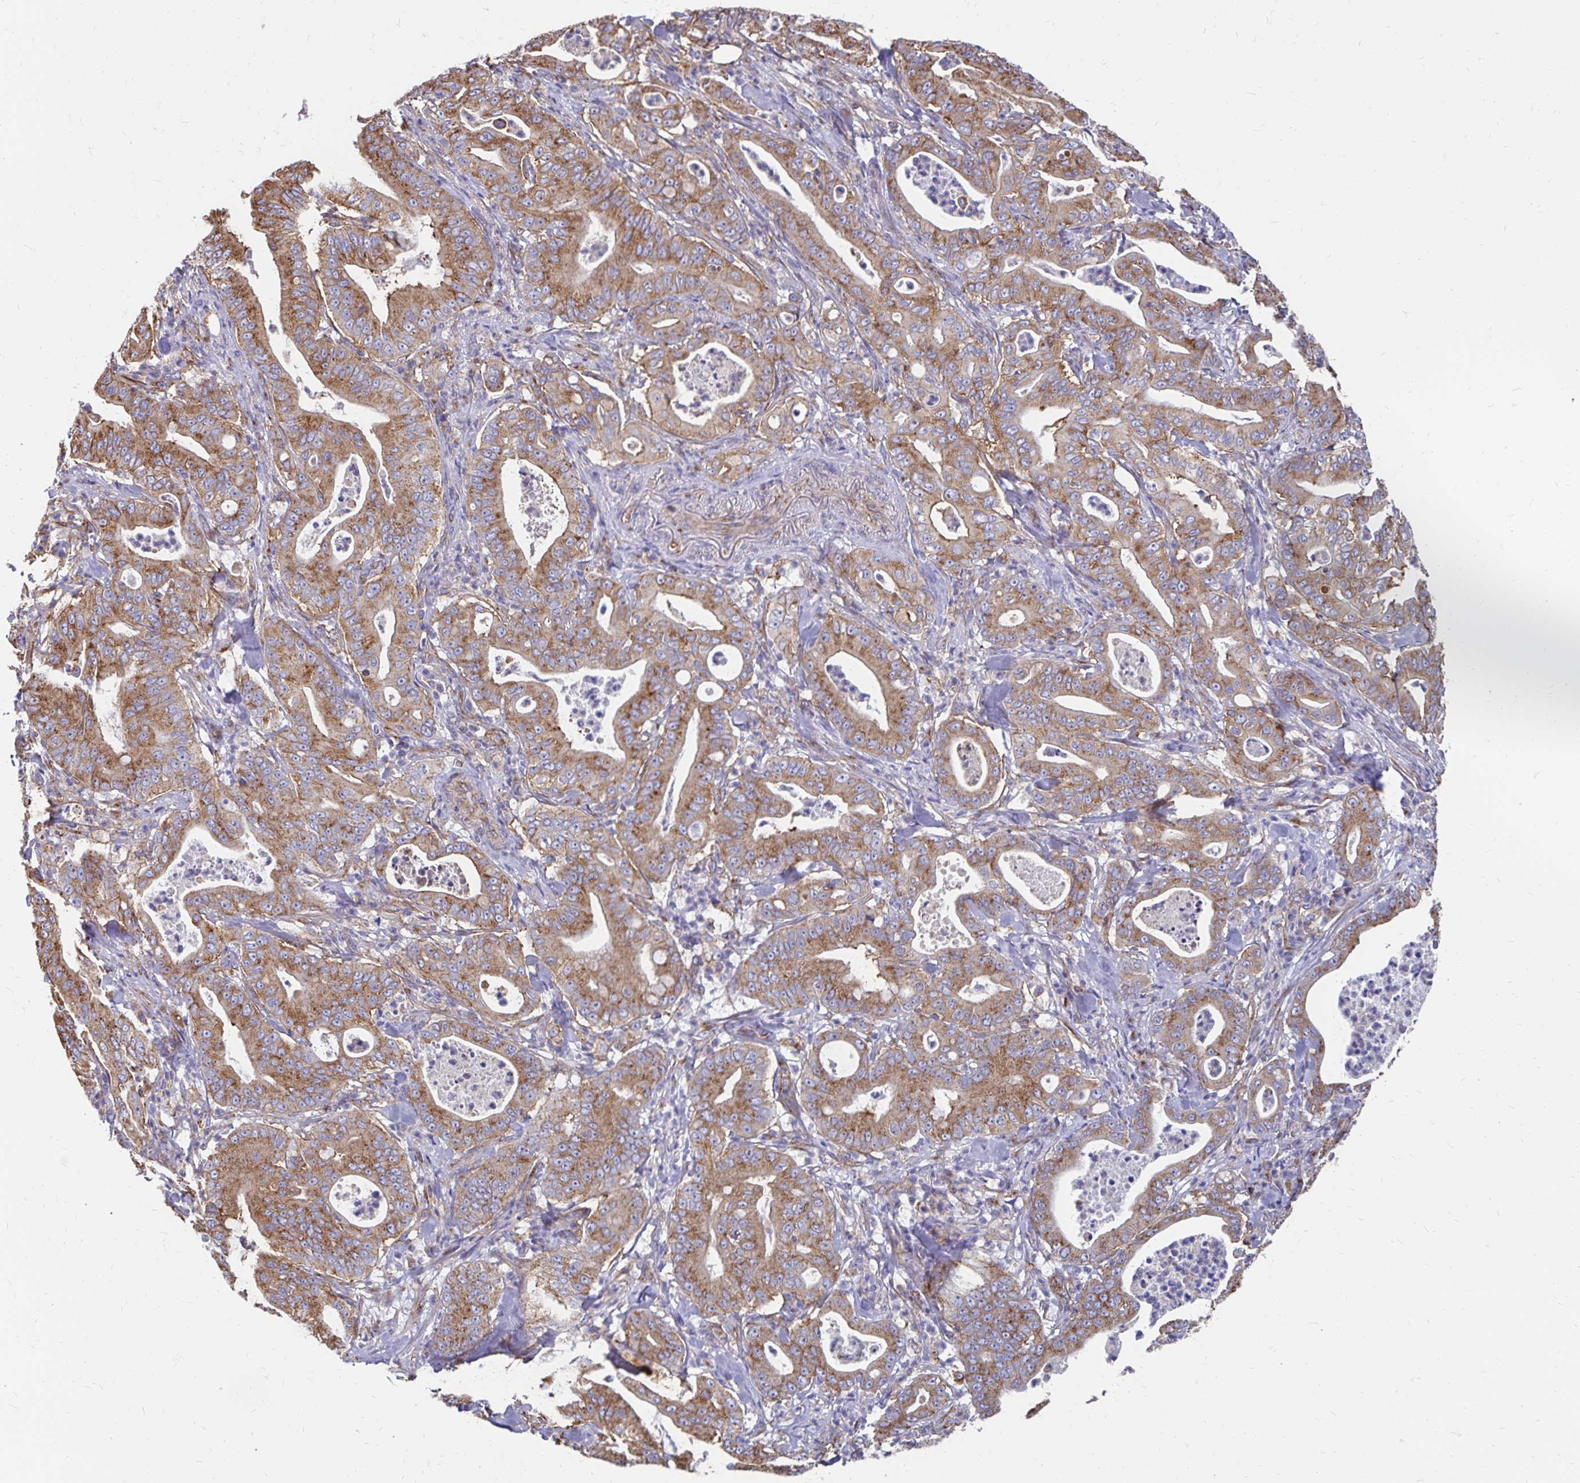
{"staining": {"intensity": "moderate", "quantity": ">75%", "location": "cytoplasmic/membranous"}, "tissue": "pancreatic cancer", "cell_type": "Tumor cells", "image_type": "cancer", "snomed": [{"axis": "morphology", "description": "Adenocarcinoma, NOS"}, {"axis": "topography", "description": "Pancreas"}], "caption": "A photomicrograph of pancreatic adenocarcinoma stained for a protein exhibits moderate cytoplasmic/membranous brown staining in tumor cells. (brown staining indicates protein expression, while blue staining denotes nuclei).", "gene": "CLTC", "patient": {"sex": "male", "age": 71}}